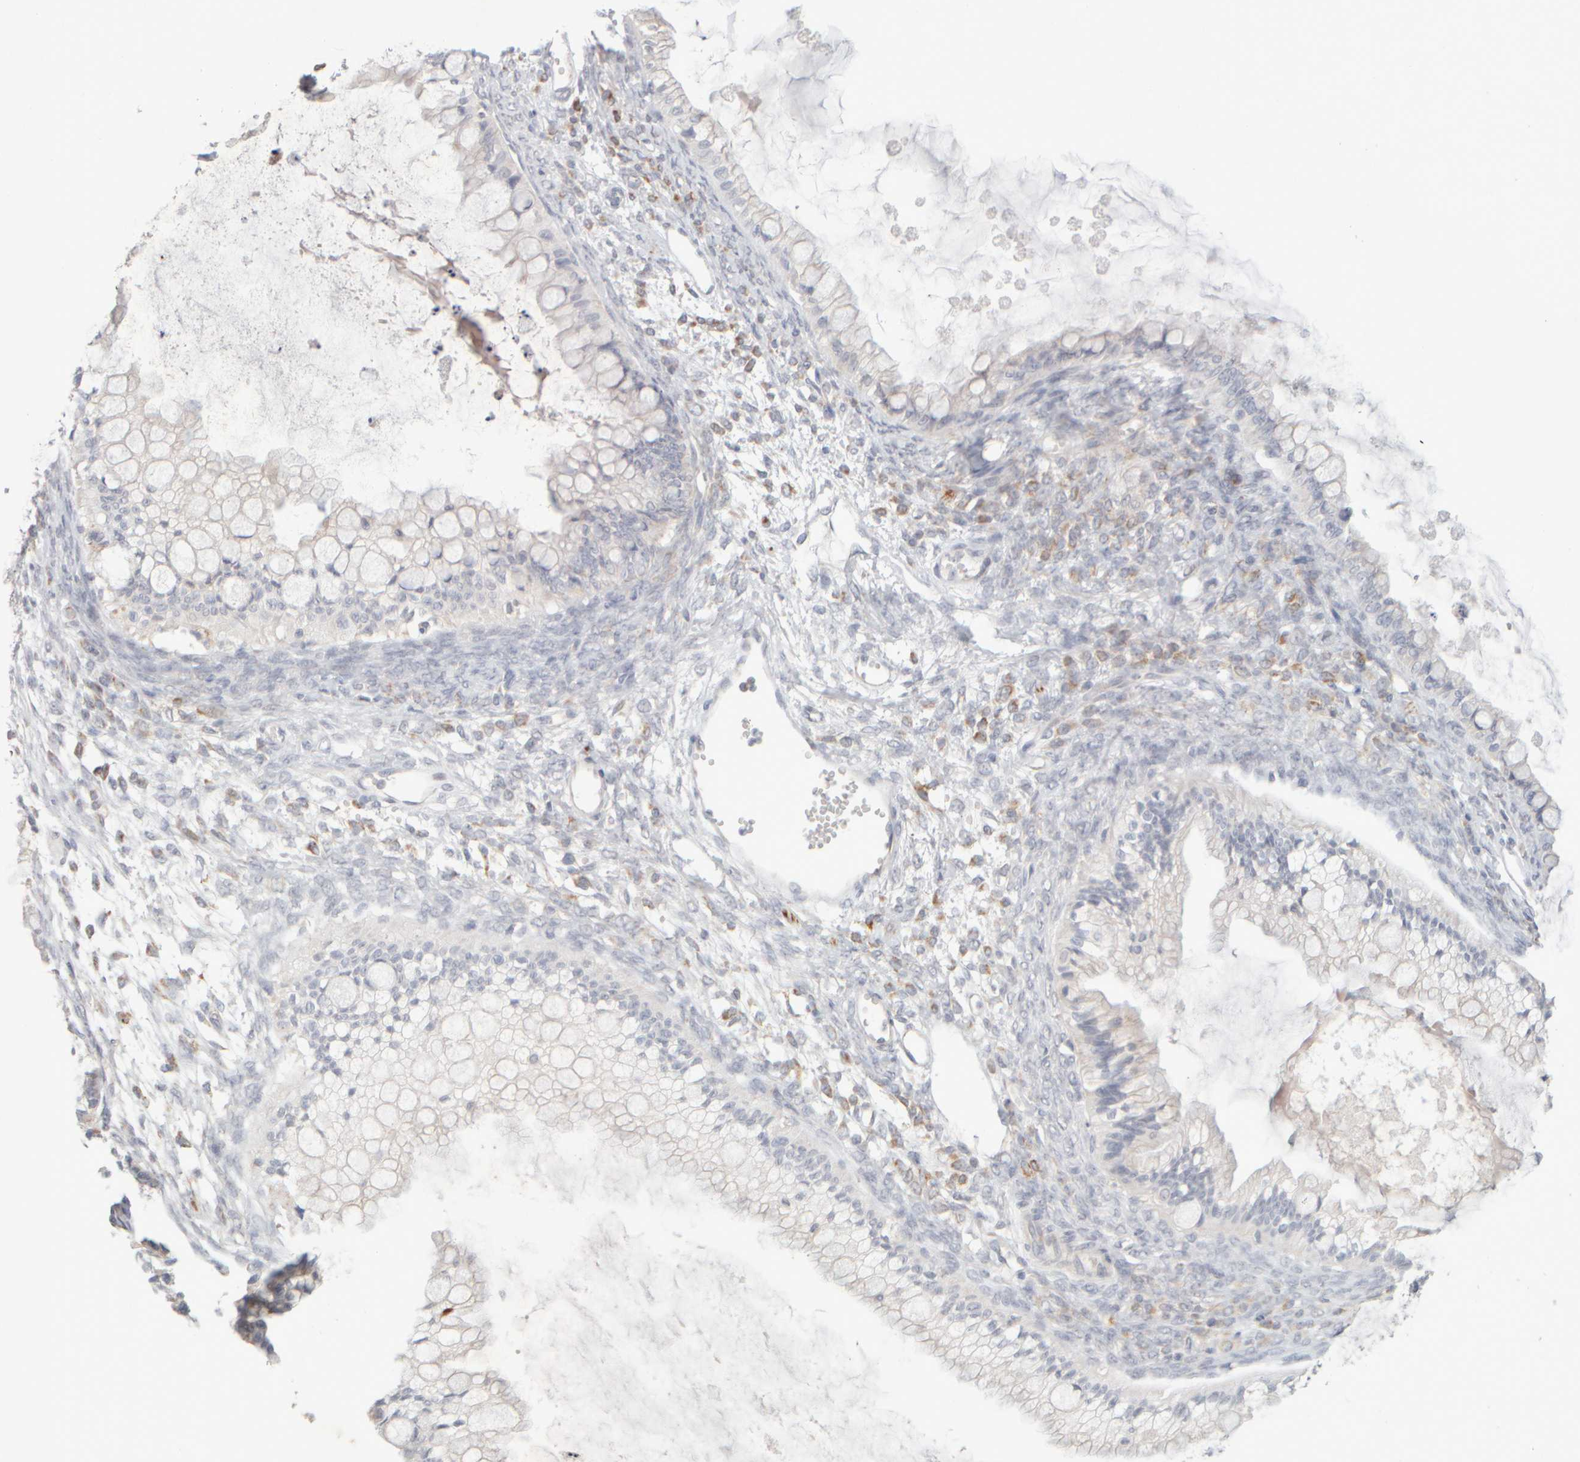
{"staining": {"intensity": "negative", "quantity": "none", "location": "none"}, "tissue": "ovarian cancer", "cell_type": "Tumor cells", "image_type": "cancer", "snomed": [{"axis": "morphology", "description": "Cystadenocarcinoma, mucinous, NOS"}, {"axis": "topography", "description": "Ovary"}], "caption": "There is no significant staining in tumor cells of ovarian cancer (mucinous cystadenocarcinoma).", "gene": "ZNF112", "patient": {"sex": "female", "age": 57}}